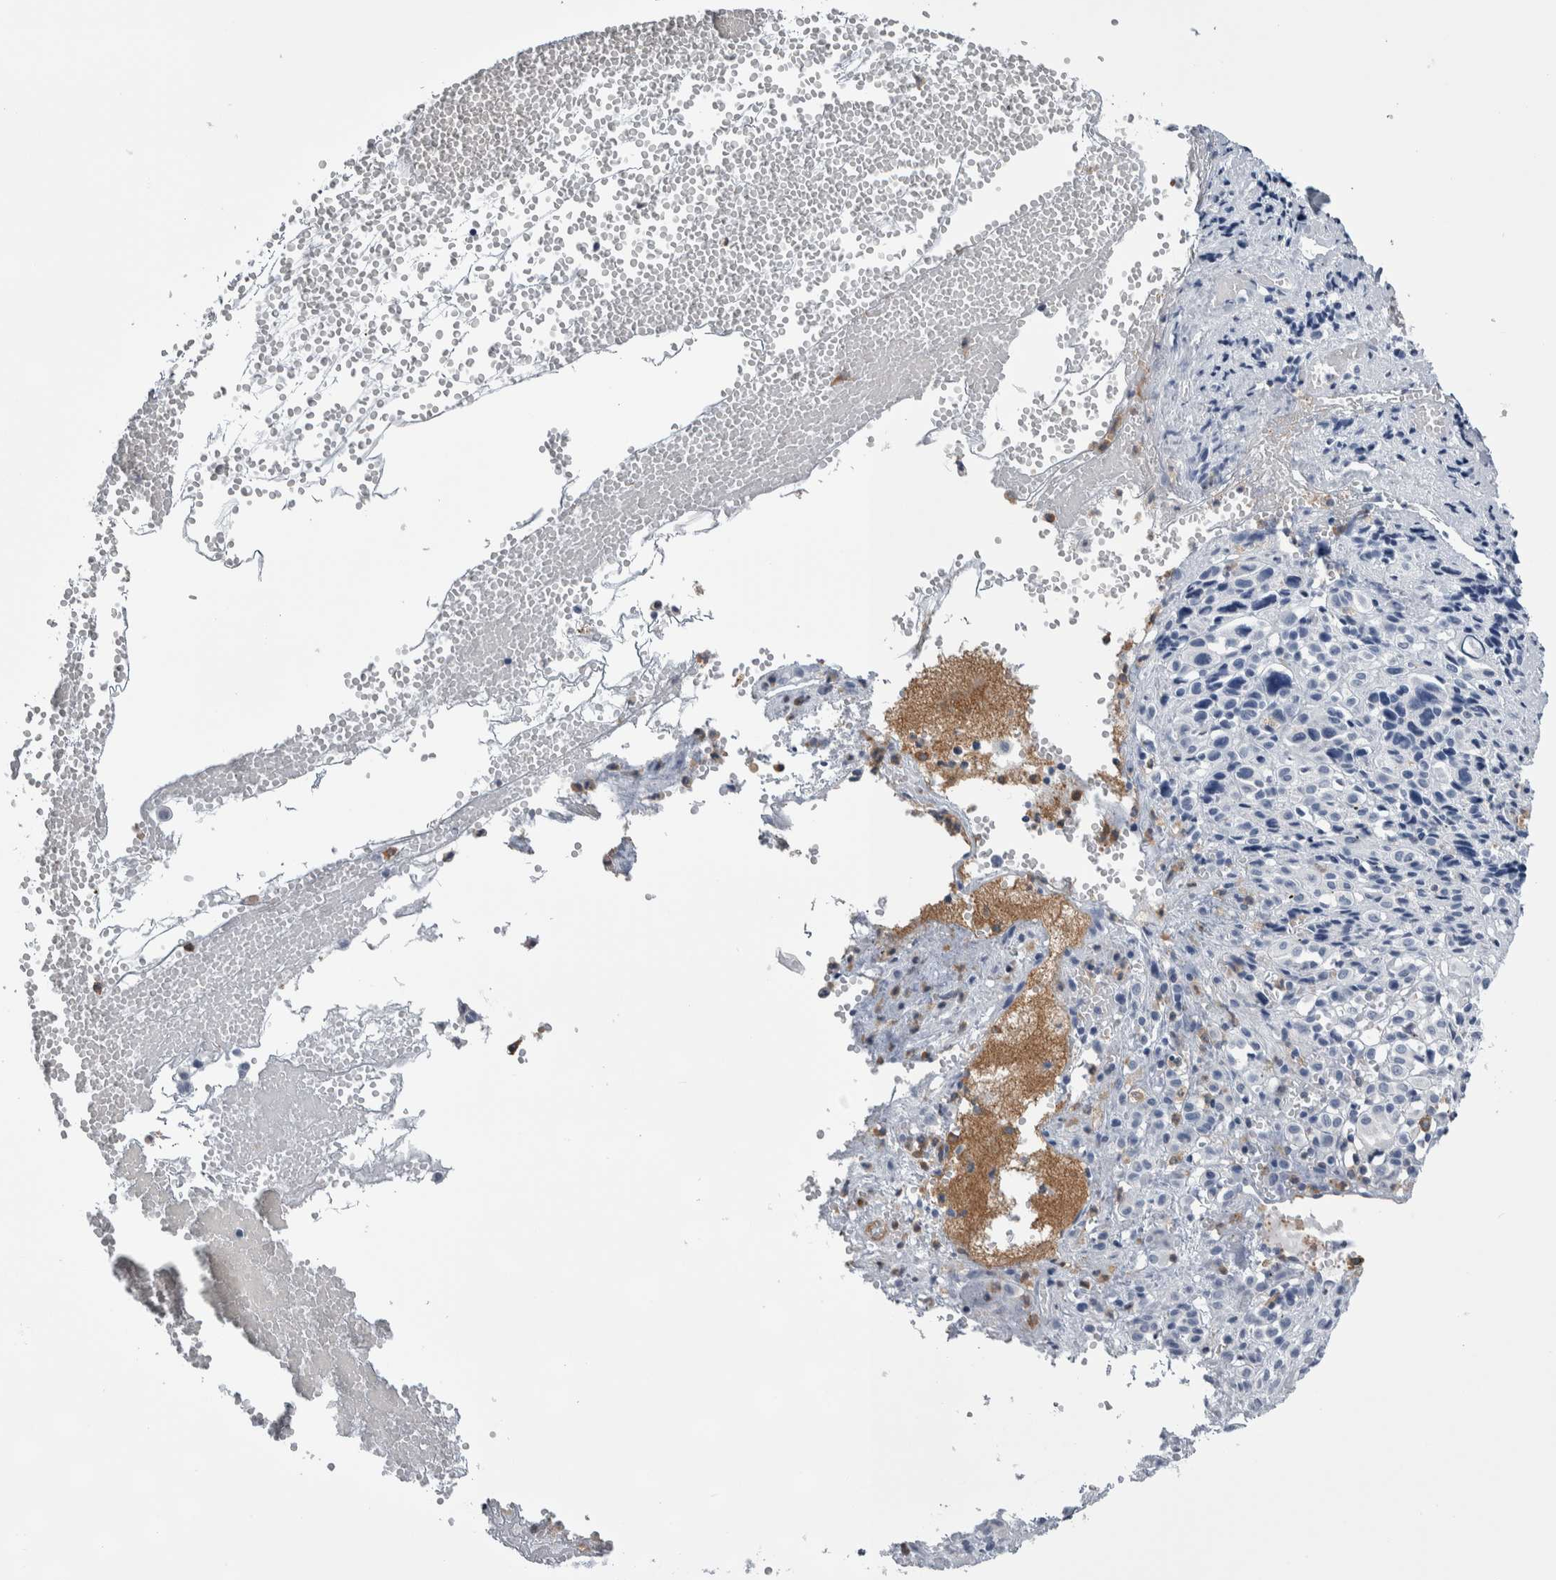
{"staining": {"intensity": "negative", "quantity": "none", "location": "none"}, "tissue": "melanoma", "cell_type": "Tumor cells", "image_type": "cancer", "snomed": [{"axis": "morphology", "description": "Malignant melanoma, Metastatic site"}, {"axis": "topography", "description": "Skin"}], "caption": "Immunohistochemistry photomicrograph of melanoma stained for a protein (brown), which exhibits no staining in tumor cells.", "gene": "SKAP2", "patient": {"sex": "female", "age": 74}}